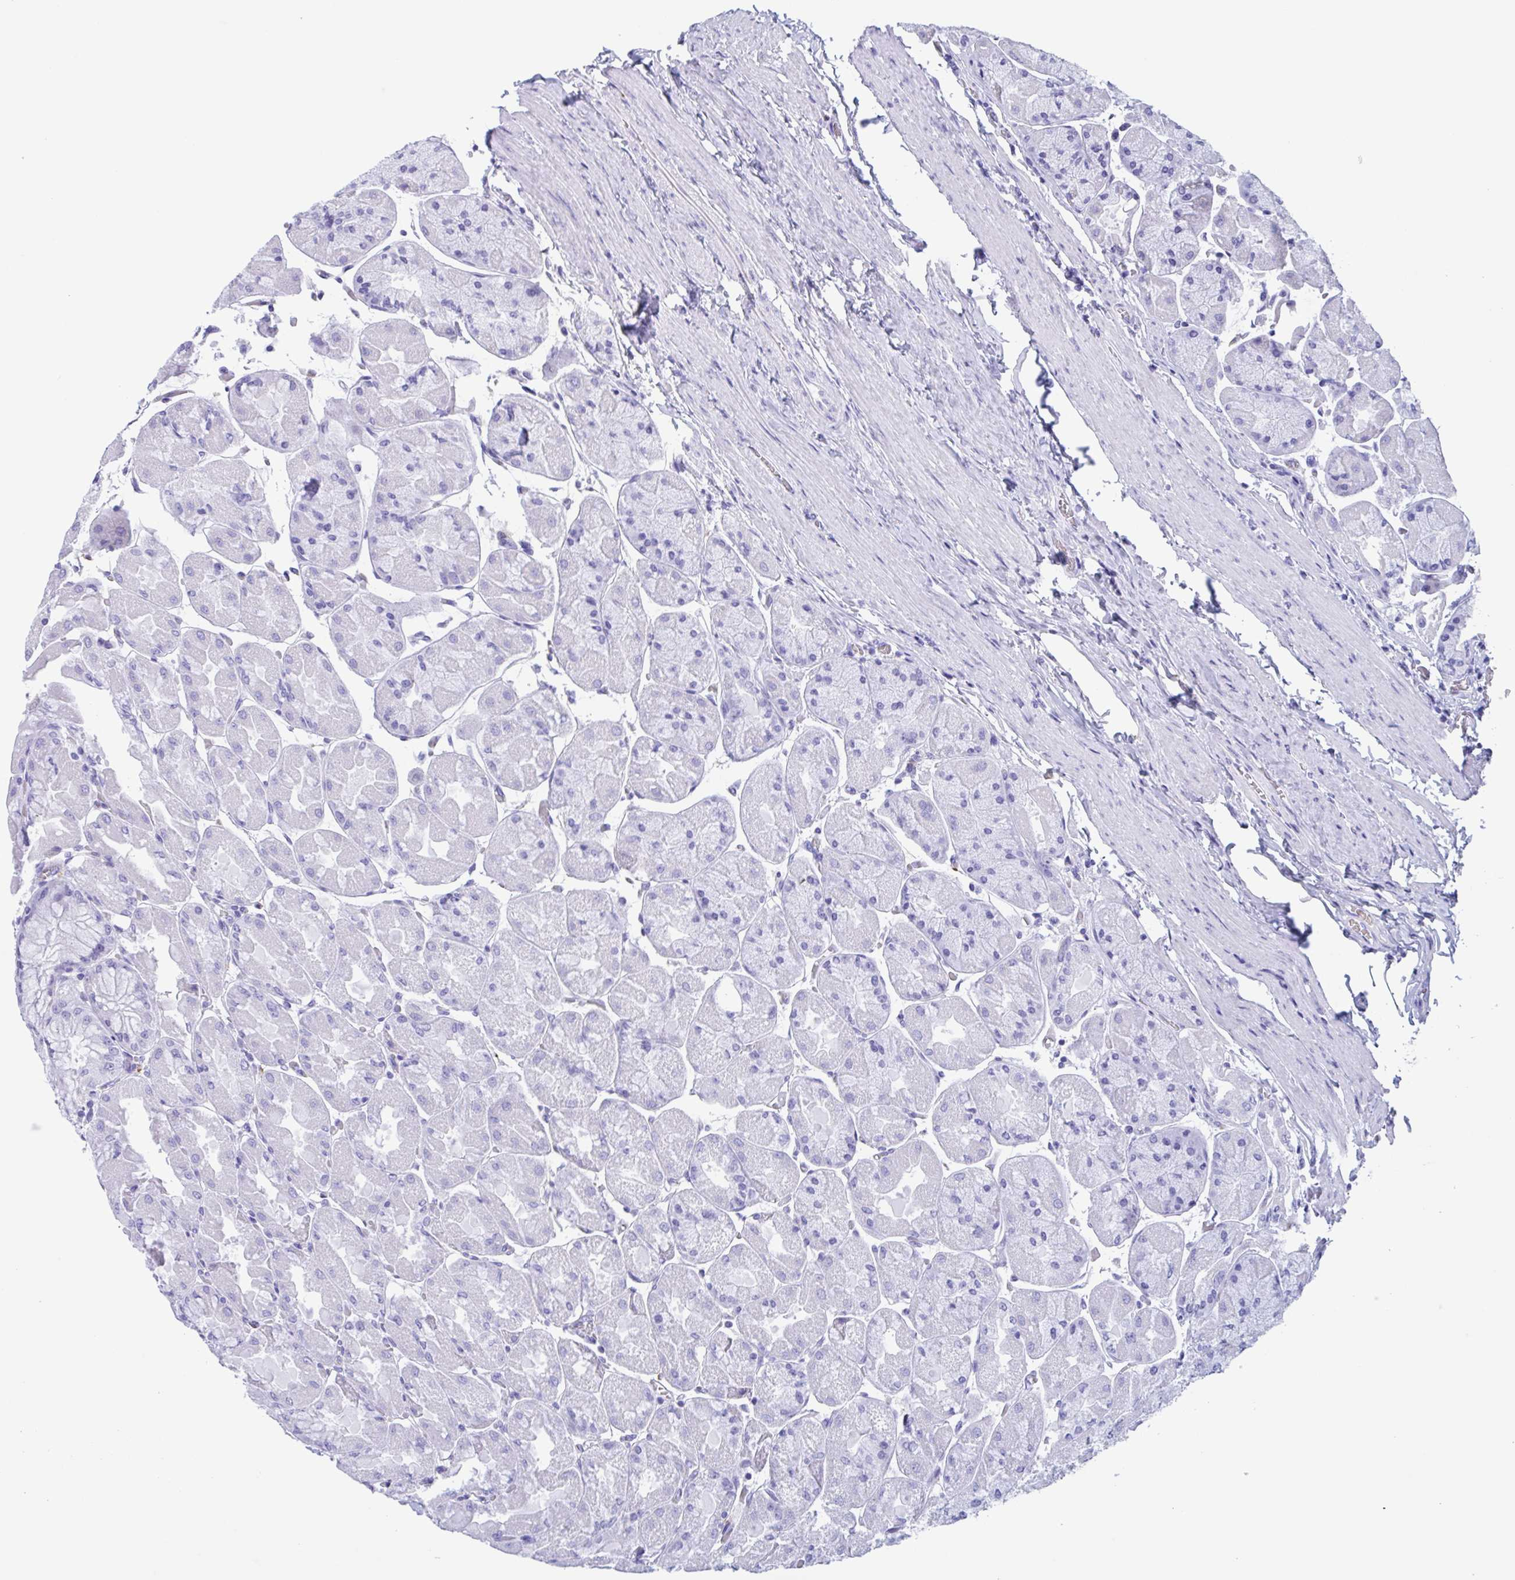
{"staining": {"intensity": "negative", "quantity": "none", "location": "none"}, "tissue": "stomach", "cell_type": "Glandular cells", "image_type": "normal", "snomed": [{"axis": "morphology", "description": "Normal tissue, NOS"}, {"axis": "topography", "description": "Stomach"}], "caption": "DAB immunohistochemical staining of normal stomach shows no significant positivity in glandular cells.", "gene": "ZNF850", "patient": {"sex": "female", "age": 61}}